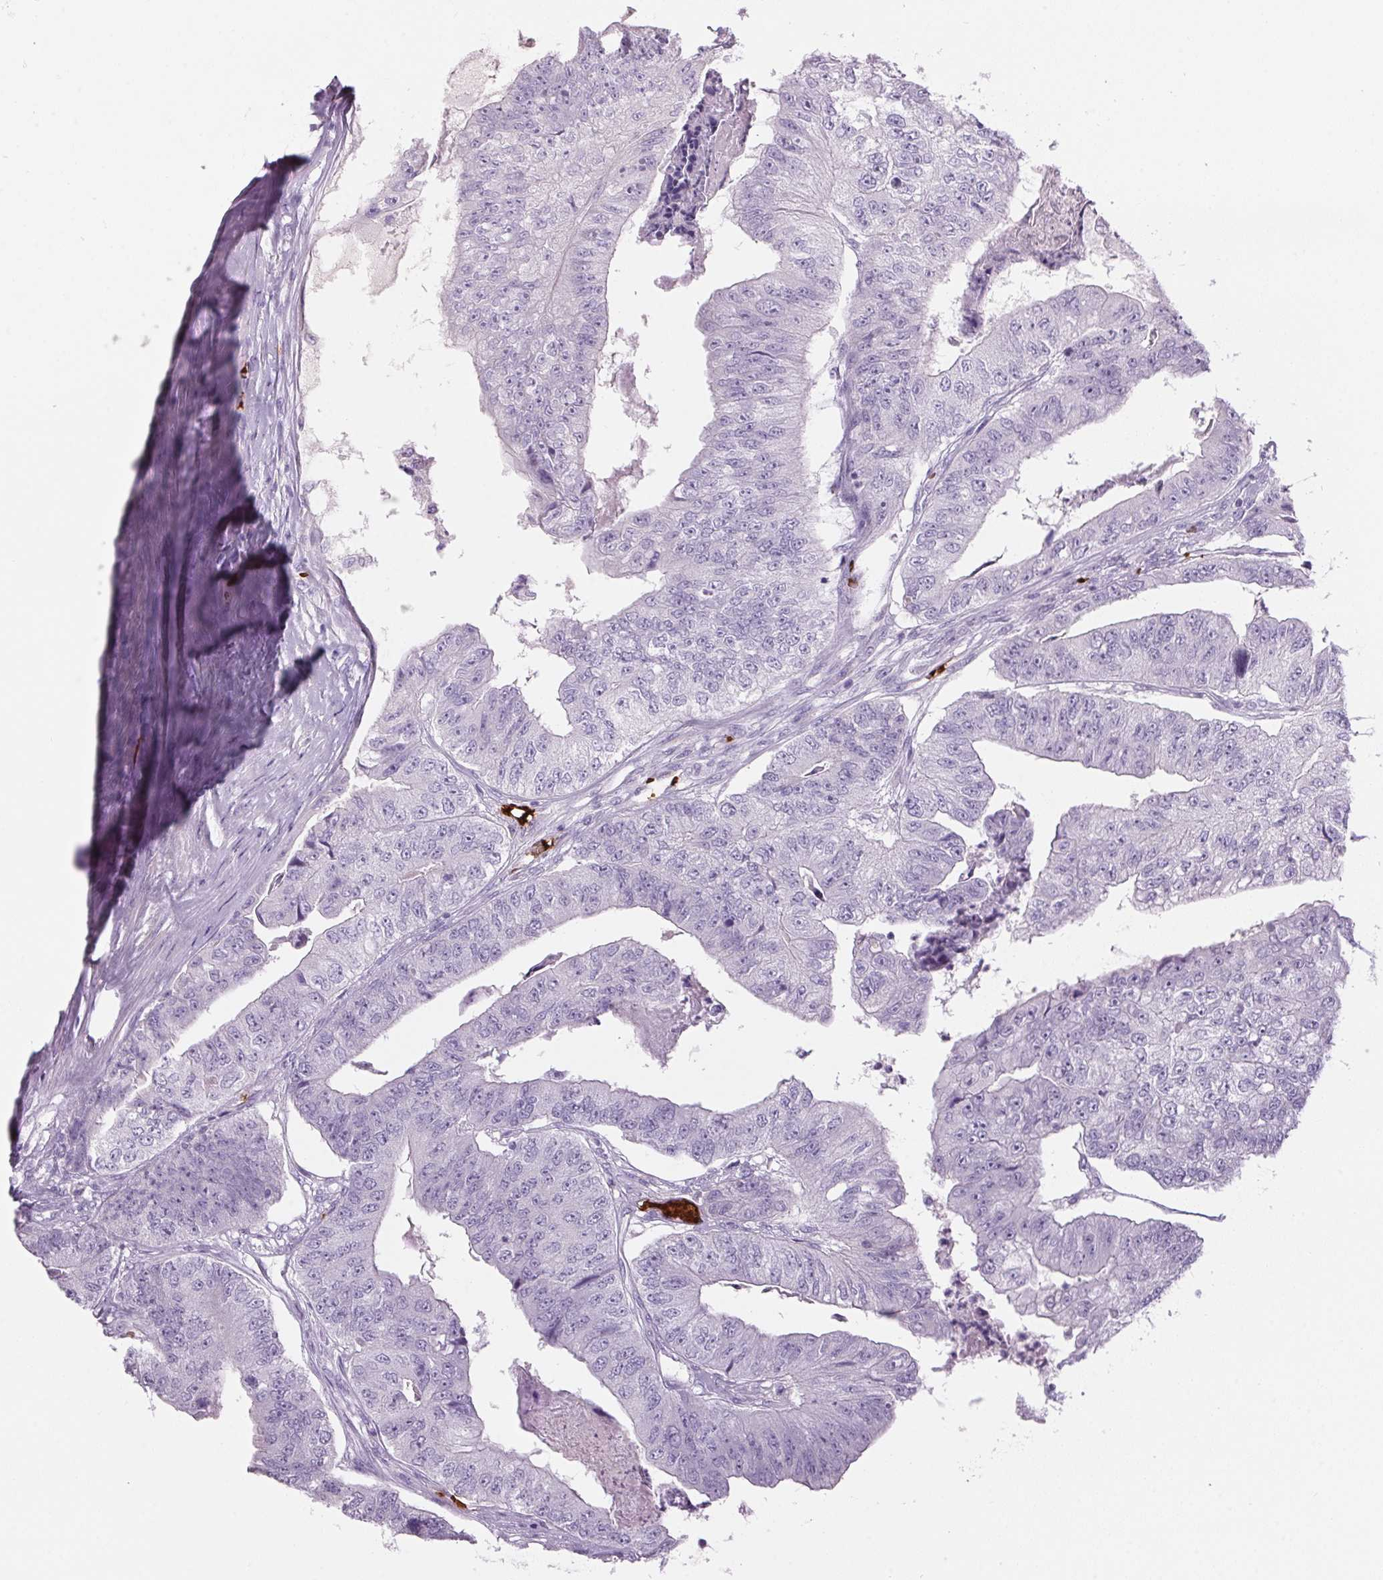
{"staining": {"intensity": "negative", "quantity": "none", "location": "none"}, "tissue": "colorectal cancer", "cell_type": "Tumor cells", "image_type": "cancer", "snomed": [{"axis": "morphology", "description": "Adenocarcinoma, NOS"}, {"axis": "topography", "description": "Colon"}], "caption": "A high-resolution histopathology image shows IHC staining of adenocarcinoma (colorectal), which displays no significant staining in tumor cells.", "gene": "HBQ1", "patient": {"sex": "female", "age": 67}}